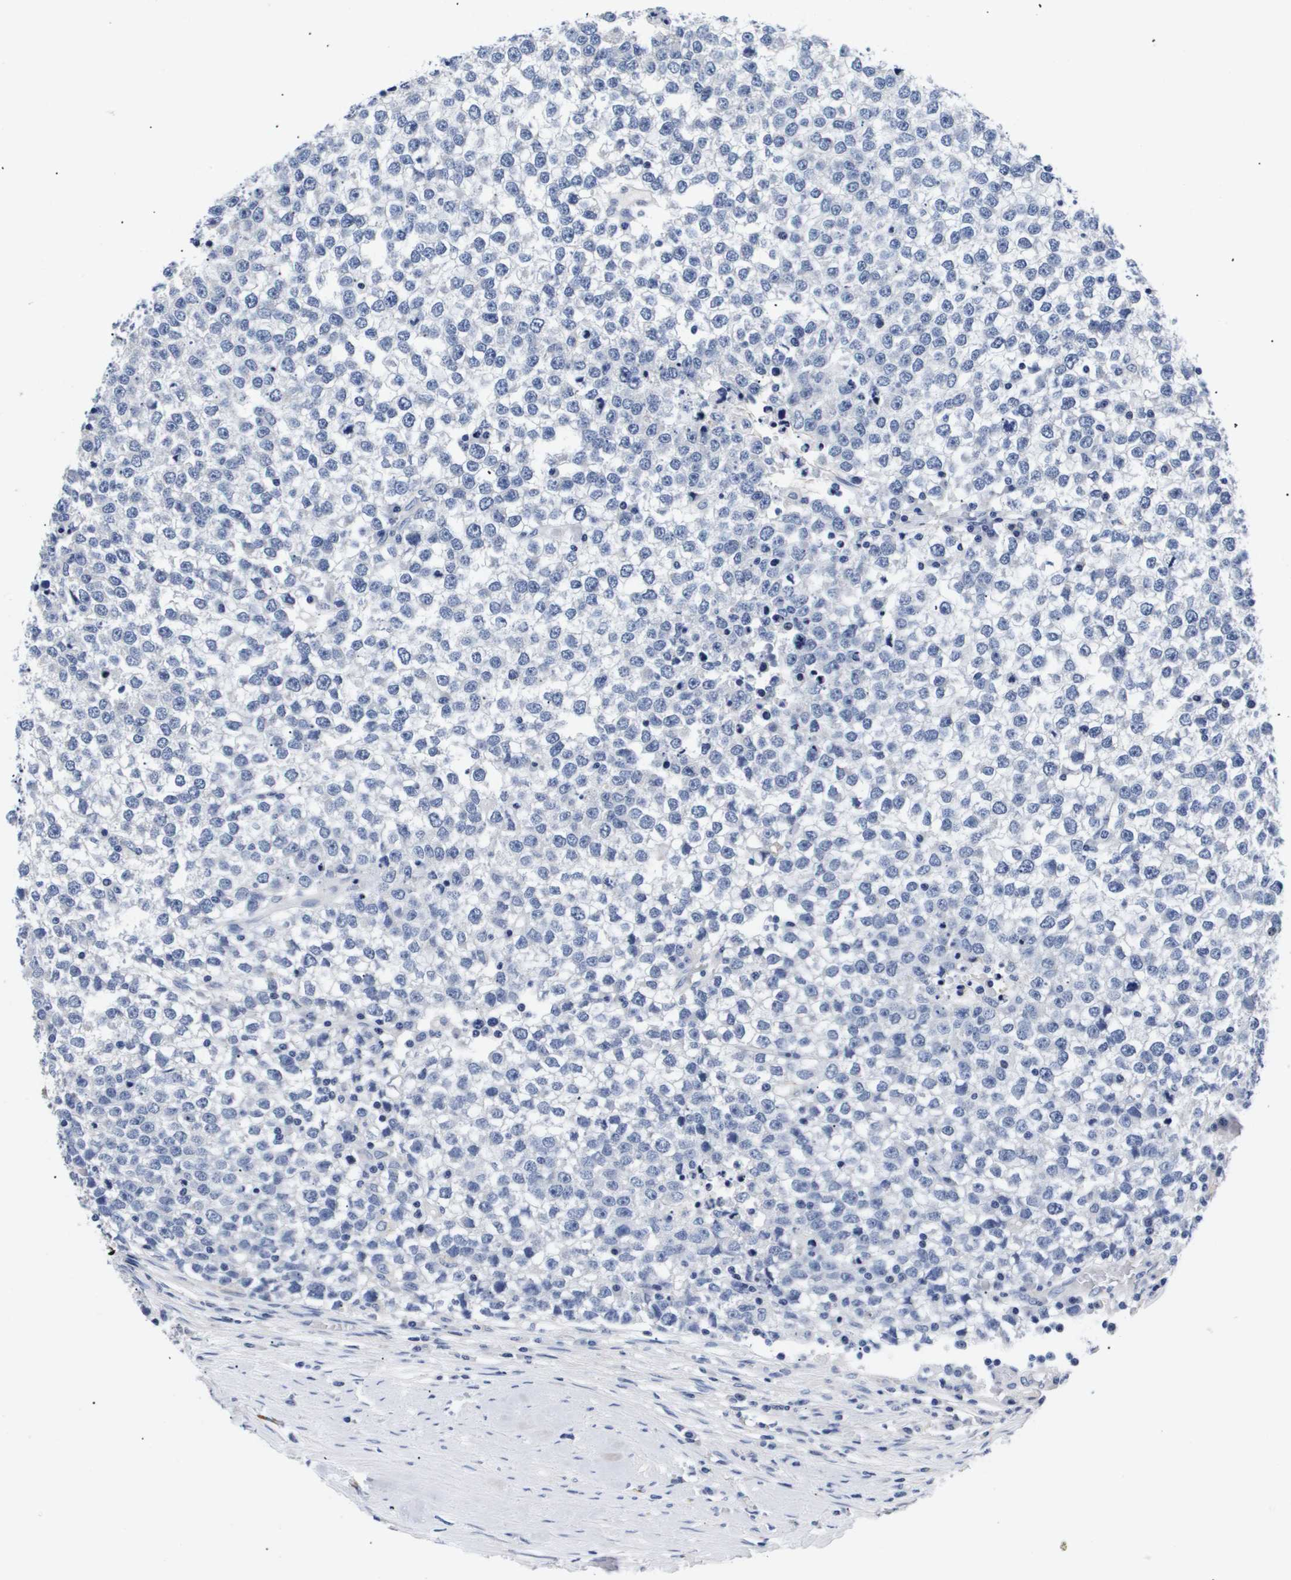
{"staining": {"intensity": "negative", "quantity": "none", "location": "none"}, "tissue": "testis cancer", "cell_type": "Tumor cells", "image_type": "cancer", "snomed": [{"axis": "morphology", "description": "Seminoma, NOS"}, {"axis": "topography", "description": "Testis"}], "caption": "Tumor cells show no significant protein staining in seminoma (testis).", "gene": "ATP6V0A4", "patient": {"sex": "male", "age": 65}}